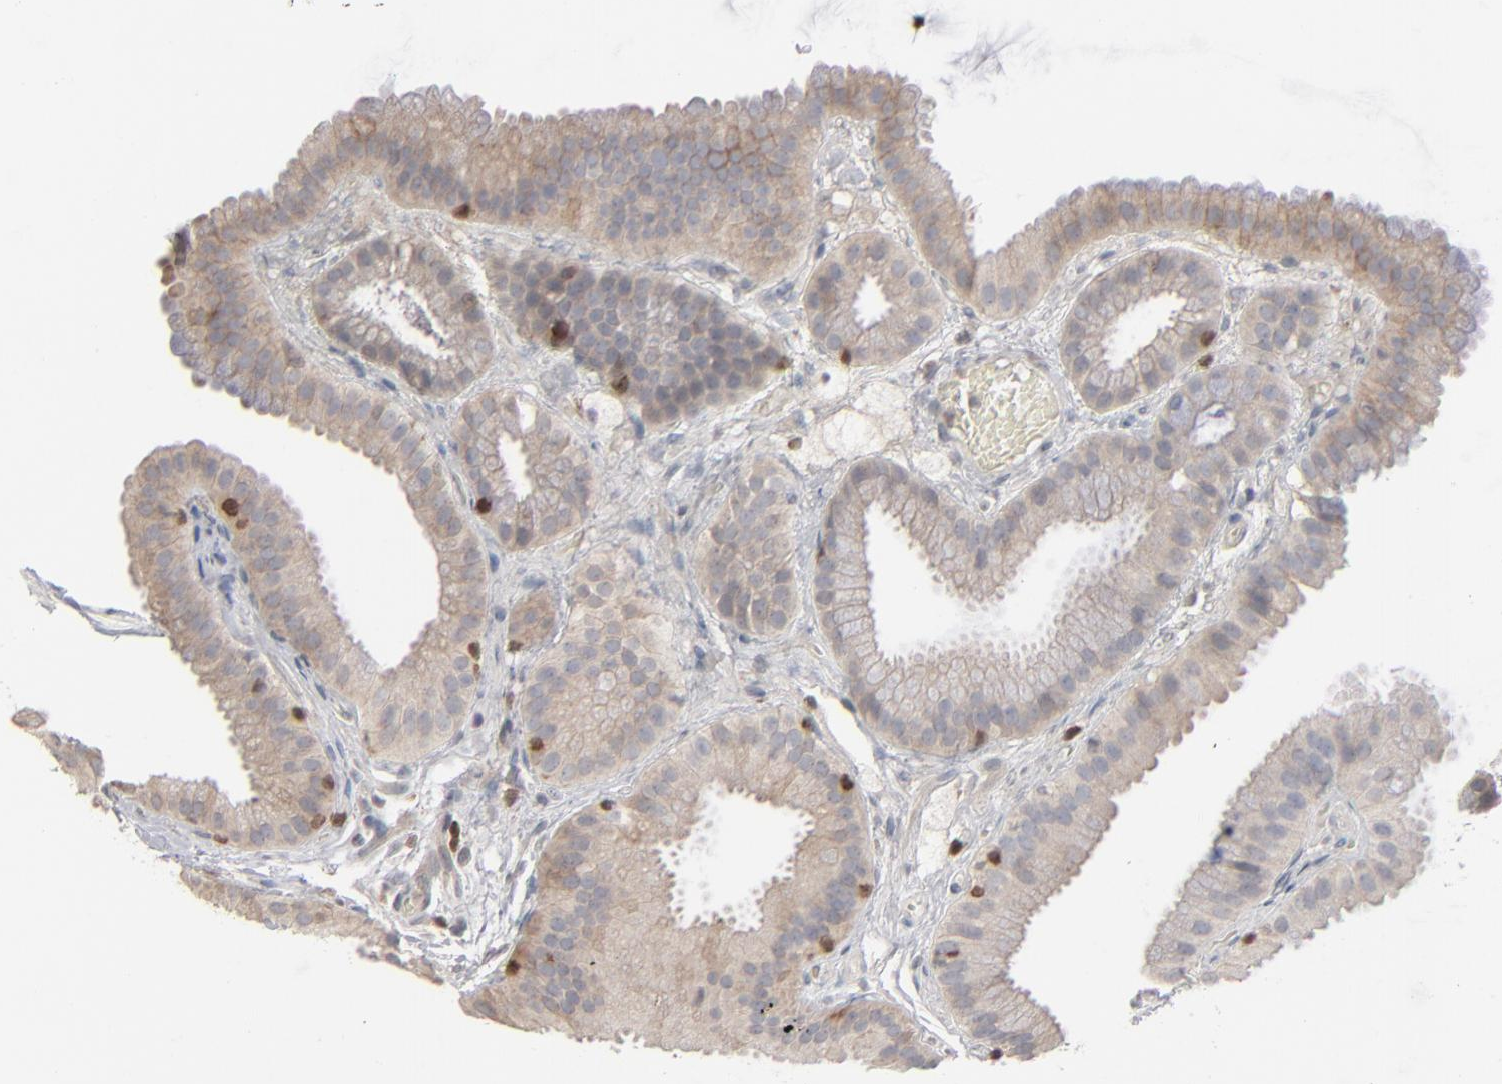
{"staining": {"intensity": "weak", "quantity": ">75%", "location": "cytoplasmic/membranous"}, "tissue": "gallbladder", "cell_type": "Glandular cells", "image_type": "normal", "snomed": [{"axis": "morphology", "description": "Normal tissue, NOS"}, {"axis": "topography", "description": "Gallbladder"}], "caption": "Immunohistochemical staining of unremarkable human gallbladder exhibits weak cytoplasmic/membranous protein expression in about >75% of glandular cells. (brown staining indicates protein expression, while blue staining denotes nuclei).", "gene": "STAT4", "patient": {"sex": "female", "age": 63}}